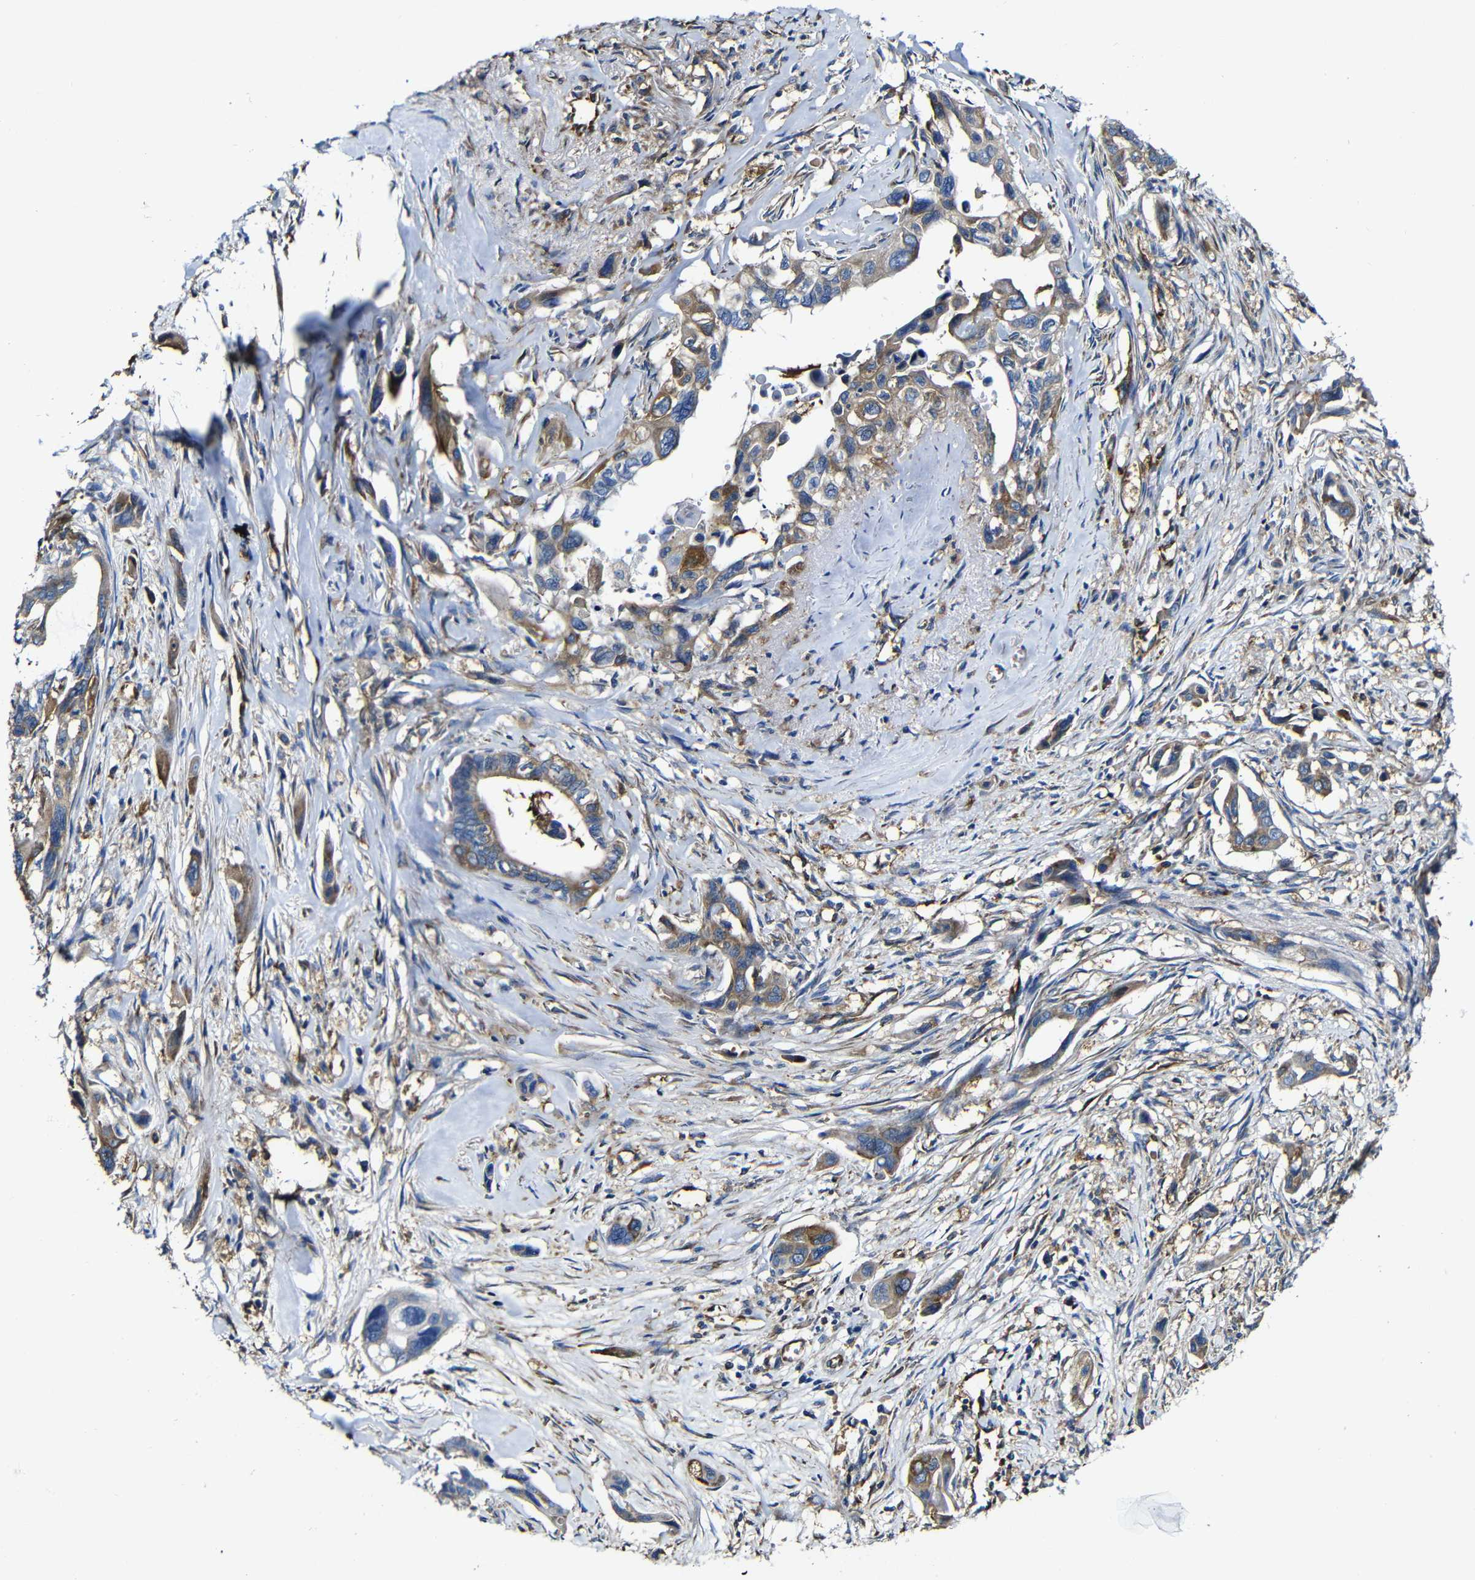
{"staining": {"intensity": "moderate", "quantity": ">75%", "location": "cytoplasmic/membranous"}, "tissue": "pancreatic cancer", "cell_type": "Tumor cells", "image_type": "cancer", "snomed": [{"axis": "morphology", "description": "Adenocarcinoma, NOS"}, {"axis": "topography", "description": "Pancreas"}], "caption": "Immunohistochemistry (DAB (3,3'-diaminobenzidine)) staining of human pancreatic cancer (adenocarcinoma) displays moderate cytoplasmic/membranous protein positivity in approximately >75% of tumor cells.", "gene": "MSN", "patient": {"sex": "male", "age": 73}}